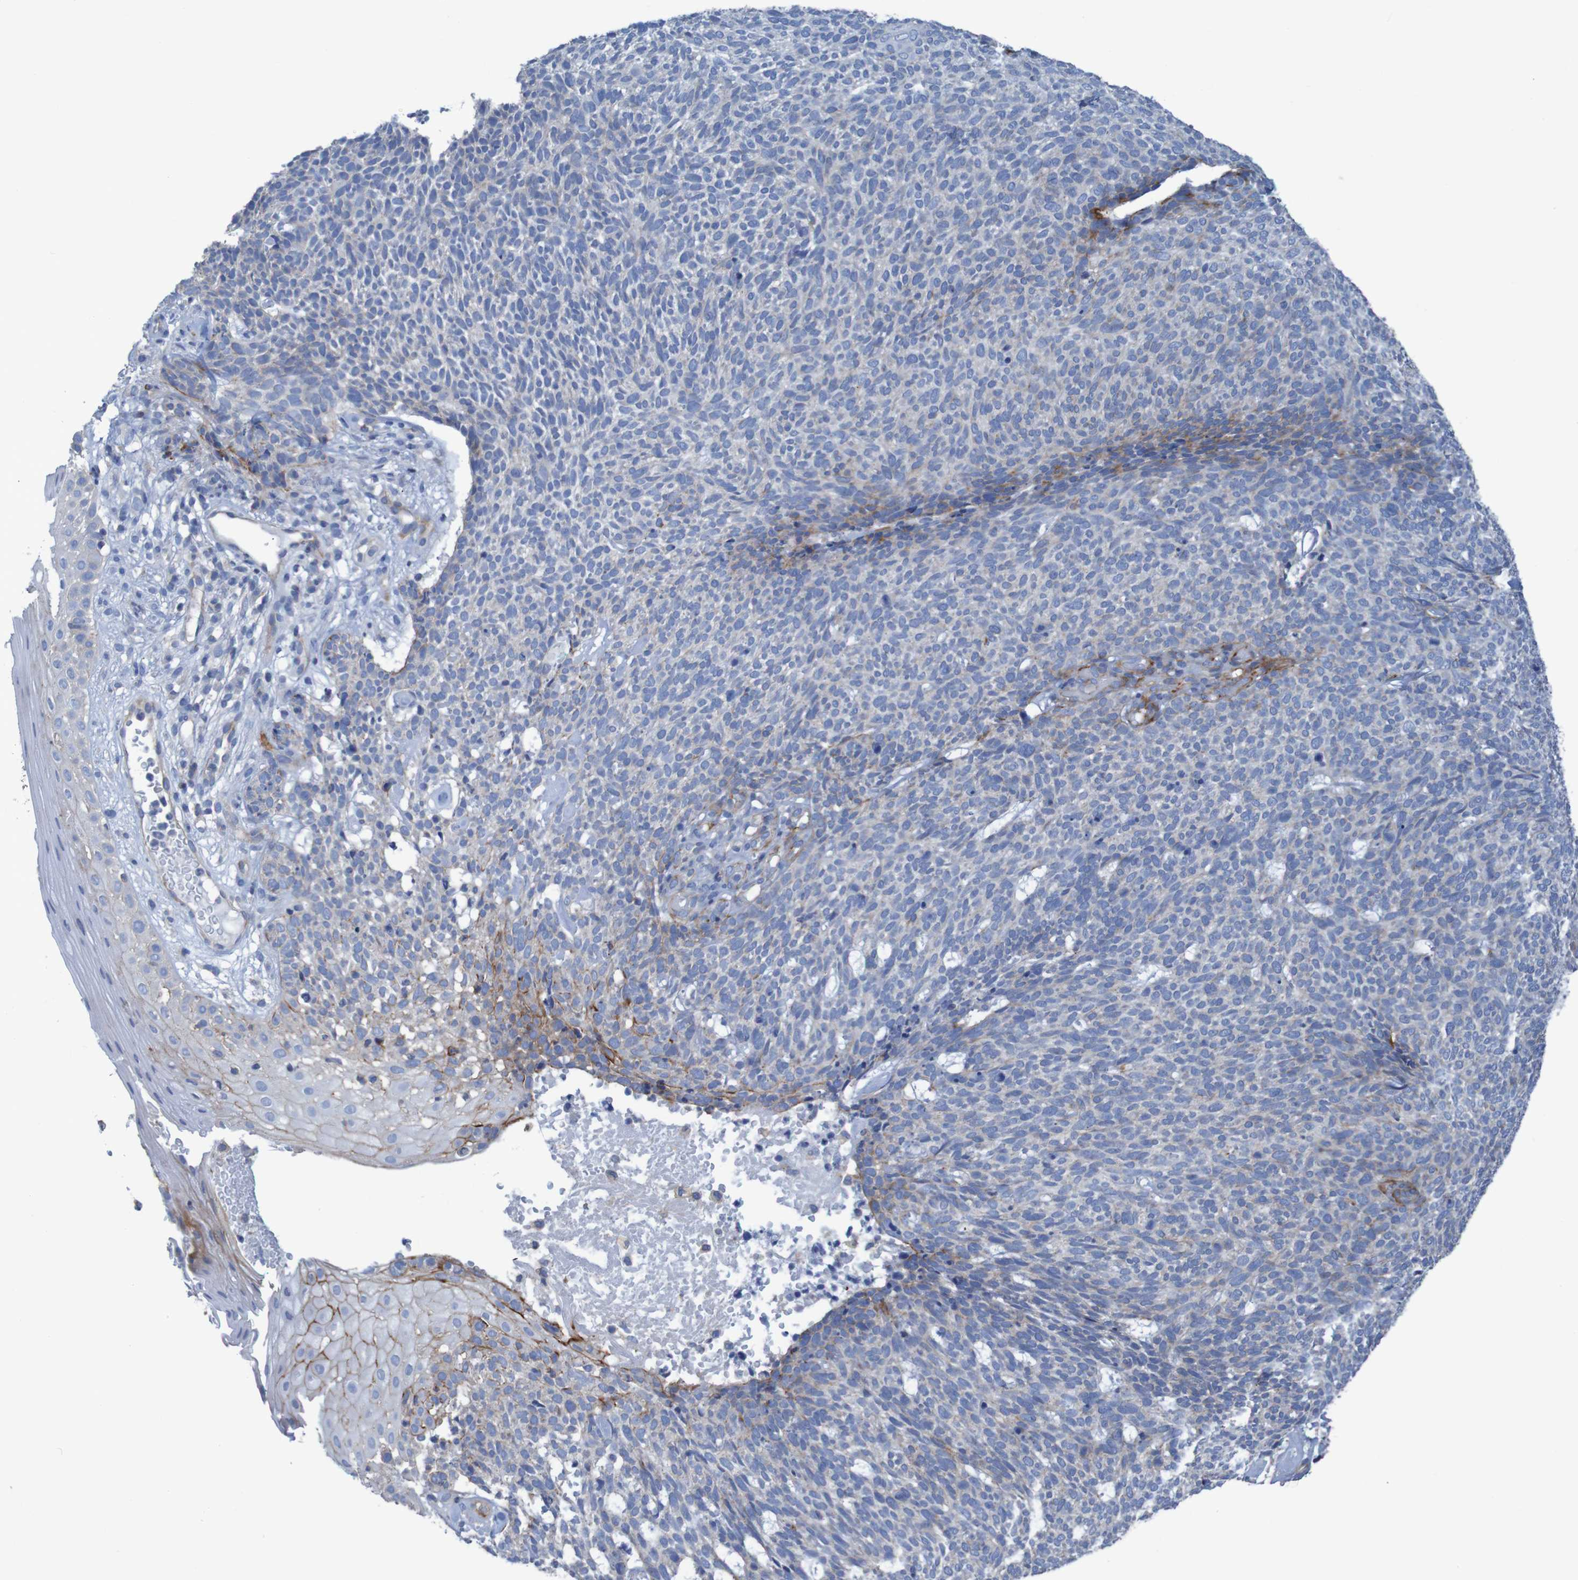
{"staining": {"intensity": "strong", "quantity": "<25%", "location": "cytoplasmic/membranous"}, "tissue": "skin cancer", "cell_type": "Tumor cells", "image_type": "cancer", "snomed": [{"axis": "morphology", "description": "Basal cell carcinoma"}, {"axis": "topography", "description": "Skin"}], "caption": "Immunohistochemical staining of human skin cancer displays medium levels of strong cytoplasmic/membranous protein positivity in approximately <25% of tumor cells.", "gene": "RNF182", "patient": {"sex": "female", "age": 84}}